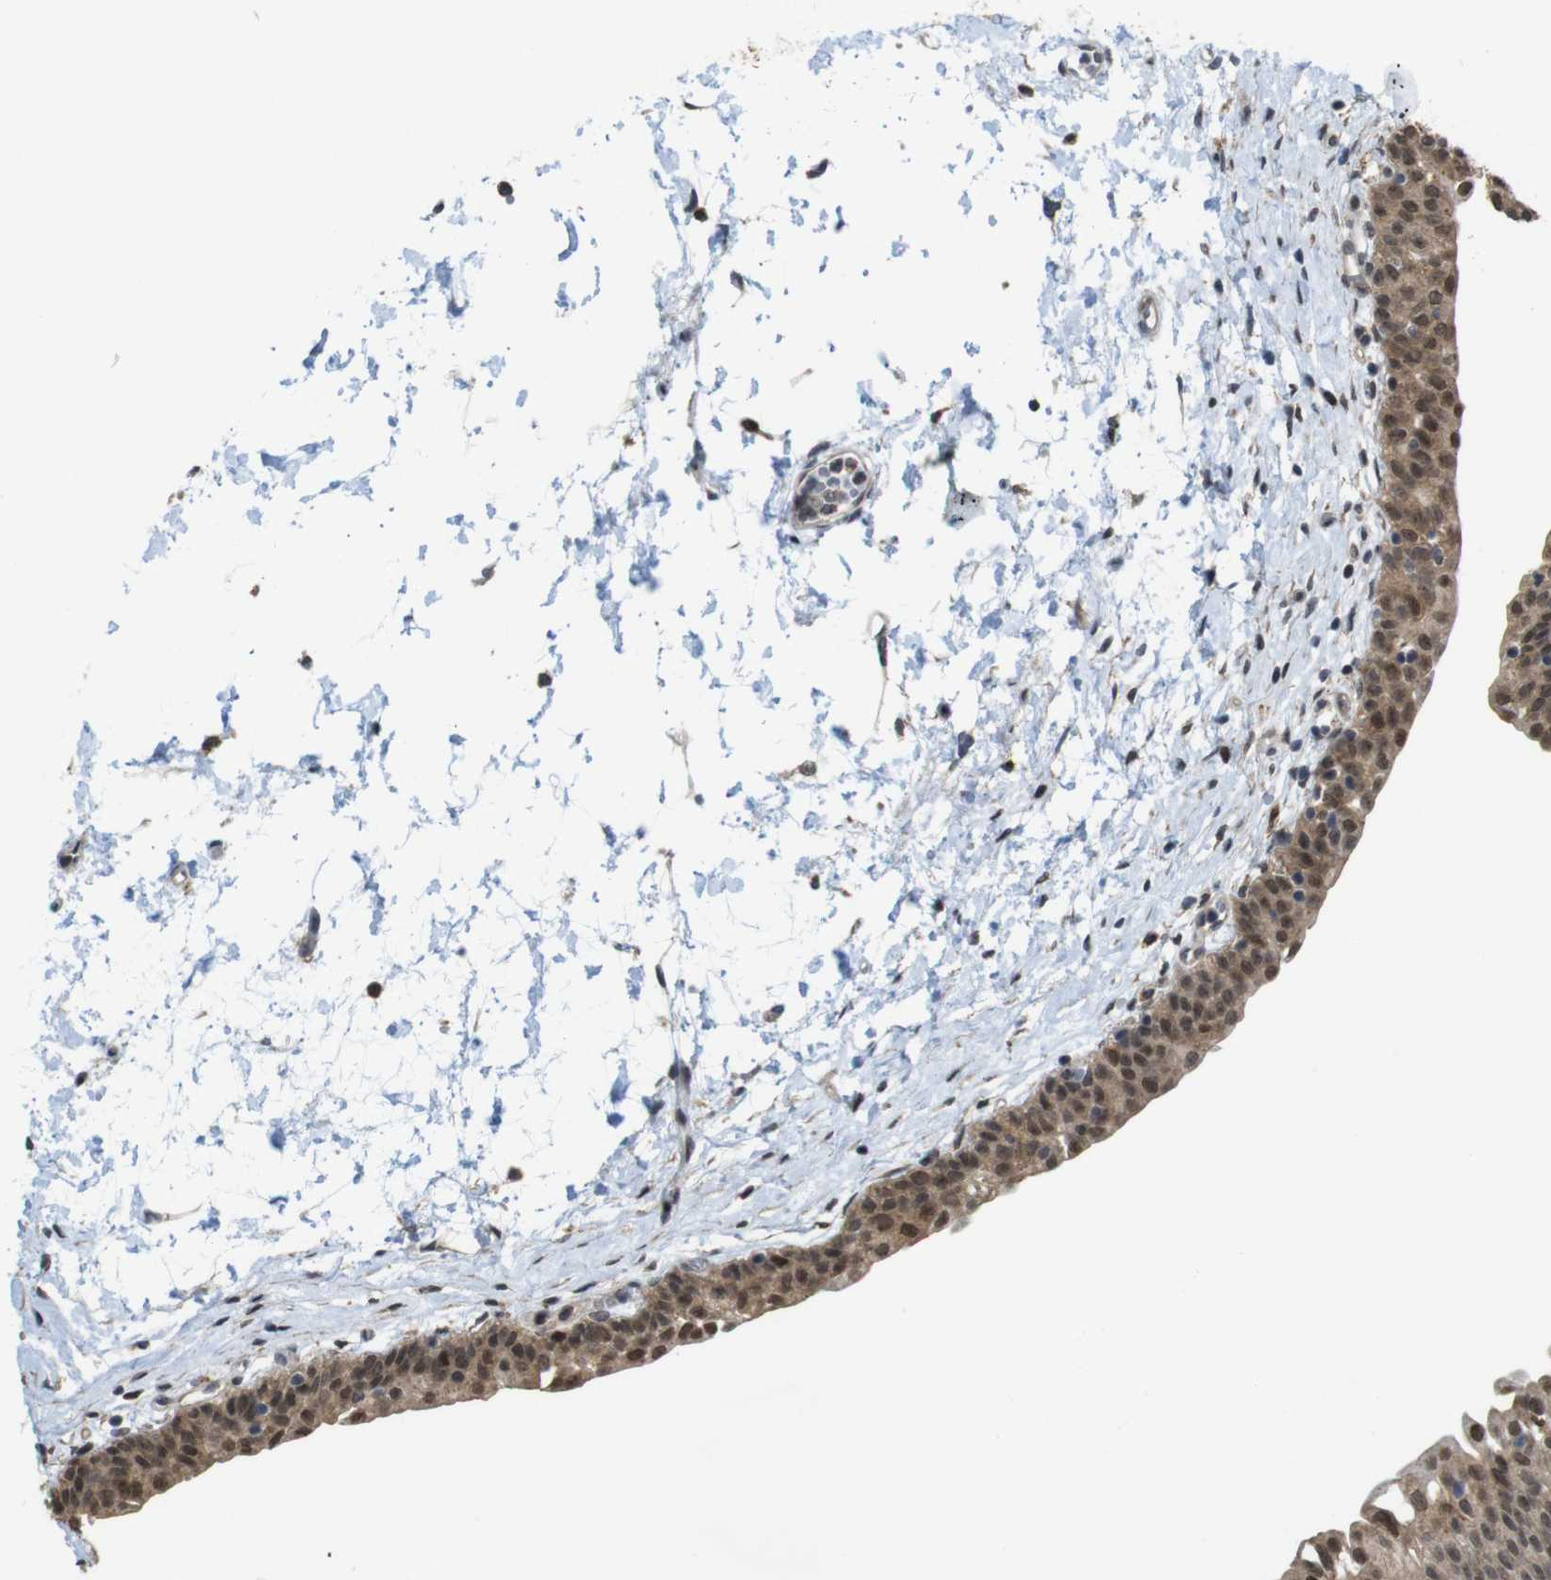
{"staining": {"intensity": "moderate", "quantity": ">75%", "location": "cytoplasmic/membranous,nuclear"}, "tissue": "urinary bladder", "cell_type": "Urothelial cells", "image_type": "normal", "snomed": [{"axis": "morphology", "description": "Normal tissue, NOS"}, {"axis": "topography", "description": "Urinary bladder"}], "caption": "Unremarkable urinary bladder was stained to show a protein in brown. There is medium levels of moderate cytoplasmic/membranous,nuclear staining in about >75% of urothelial cells.", "gene": "PNMA8A", "patient": {"sex": "male", "age": 55}}